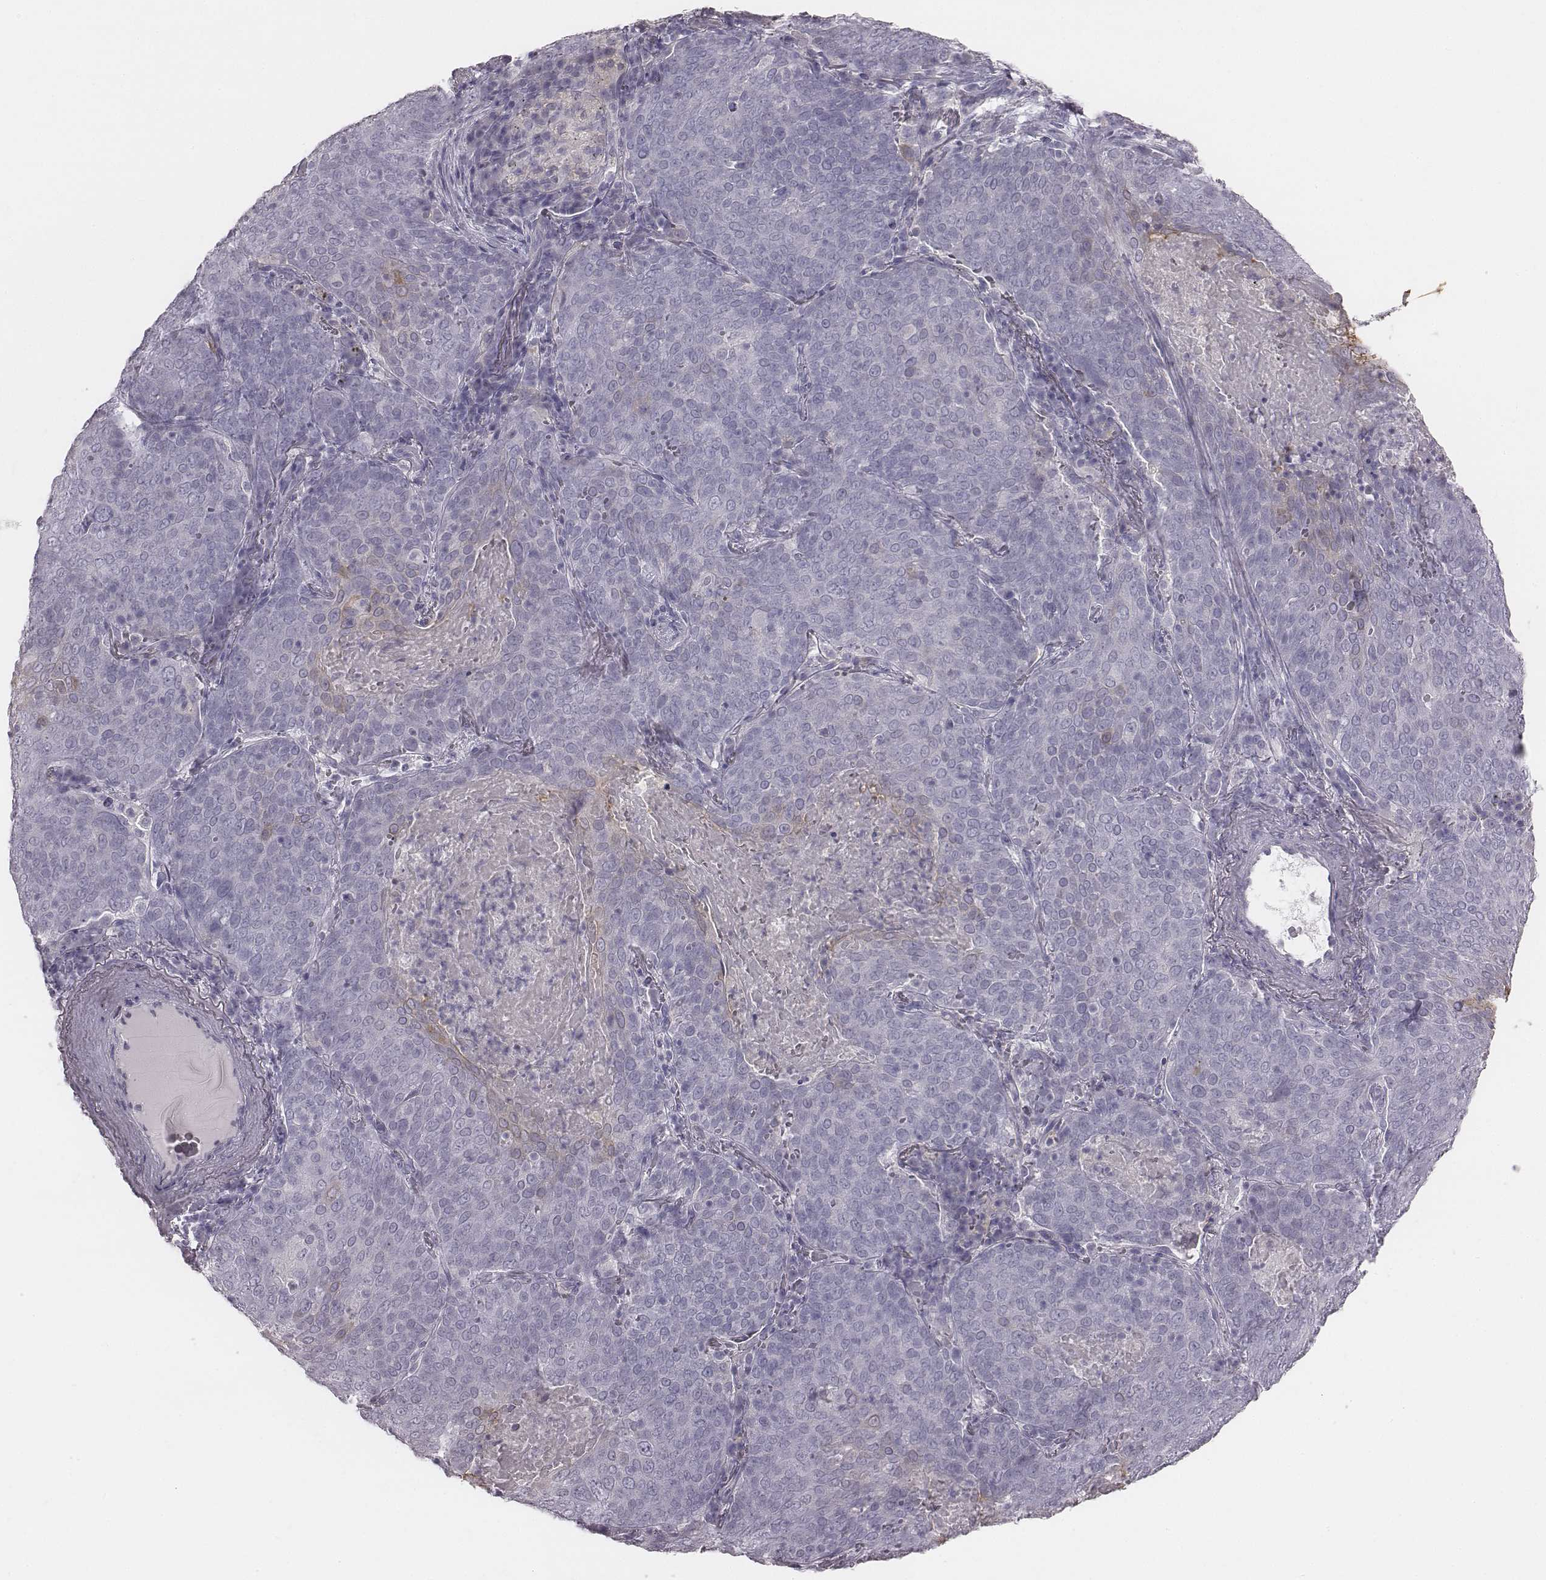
{"staining": {"intensity": "negative", "quantity": "none", "location": "none"}, "tissue": "lung cancer", "cell_type": "Tumor cells", "image_type": "cancer", "snomed": [{"axis": "morphology", "description": "Squamous cell carcinoma, NOS"}, {"axis": "topography", "description": "Lung"}], "caption": "Immunohistochemical staining of lung cancer displays no significant staining in tumor cells.", "gene": "C6orf58", "patient": {"sex": "male", "age": 82}}